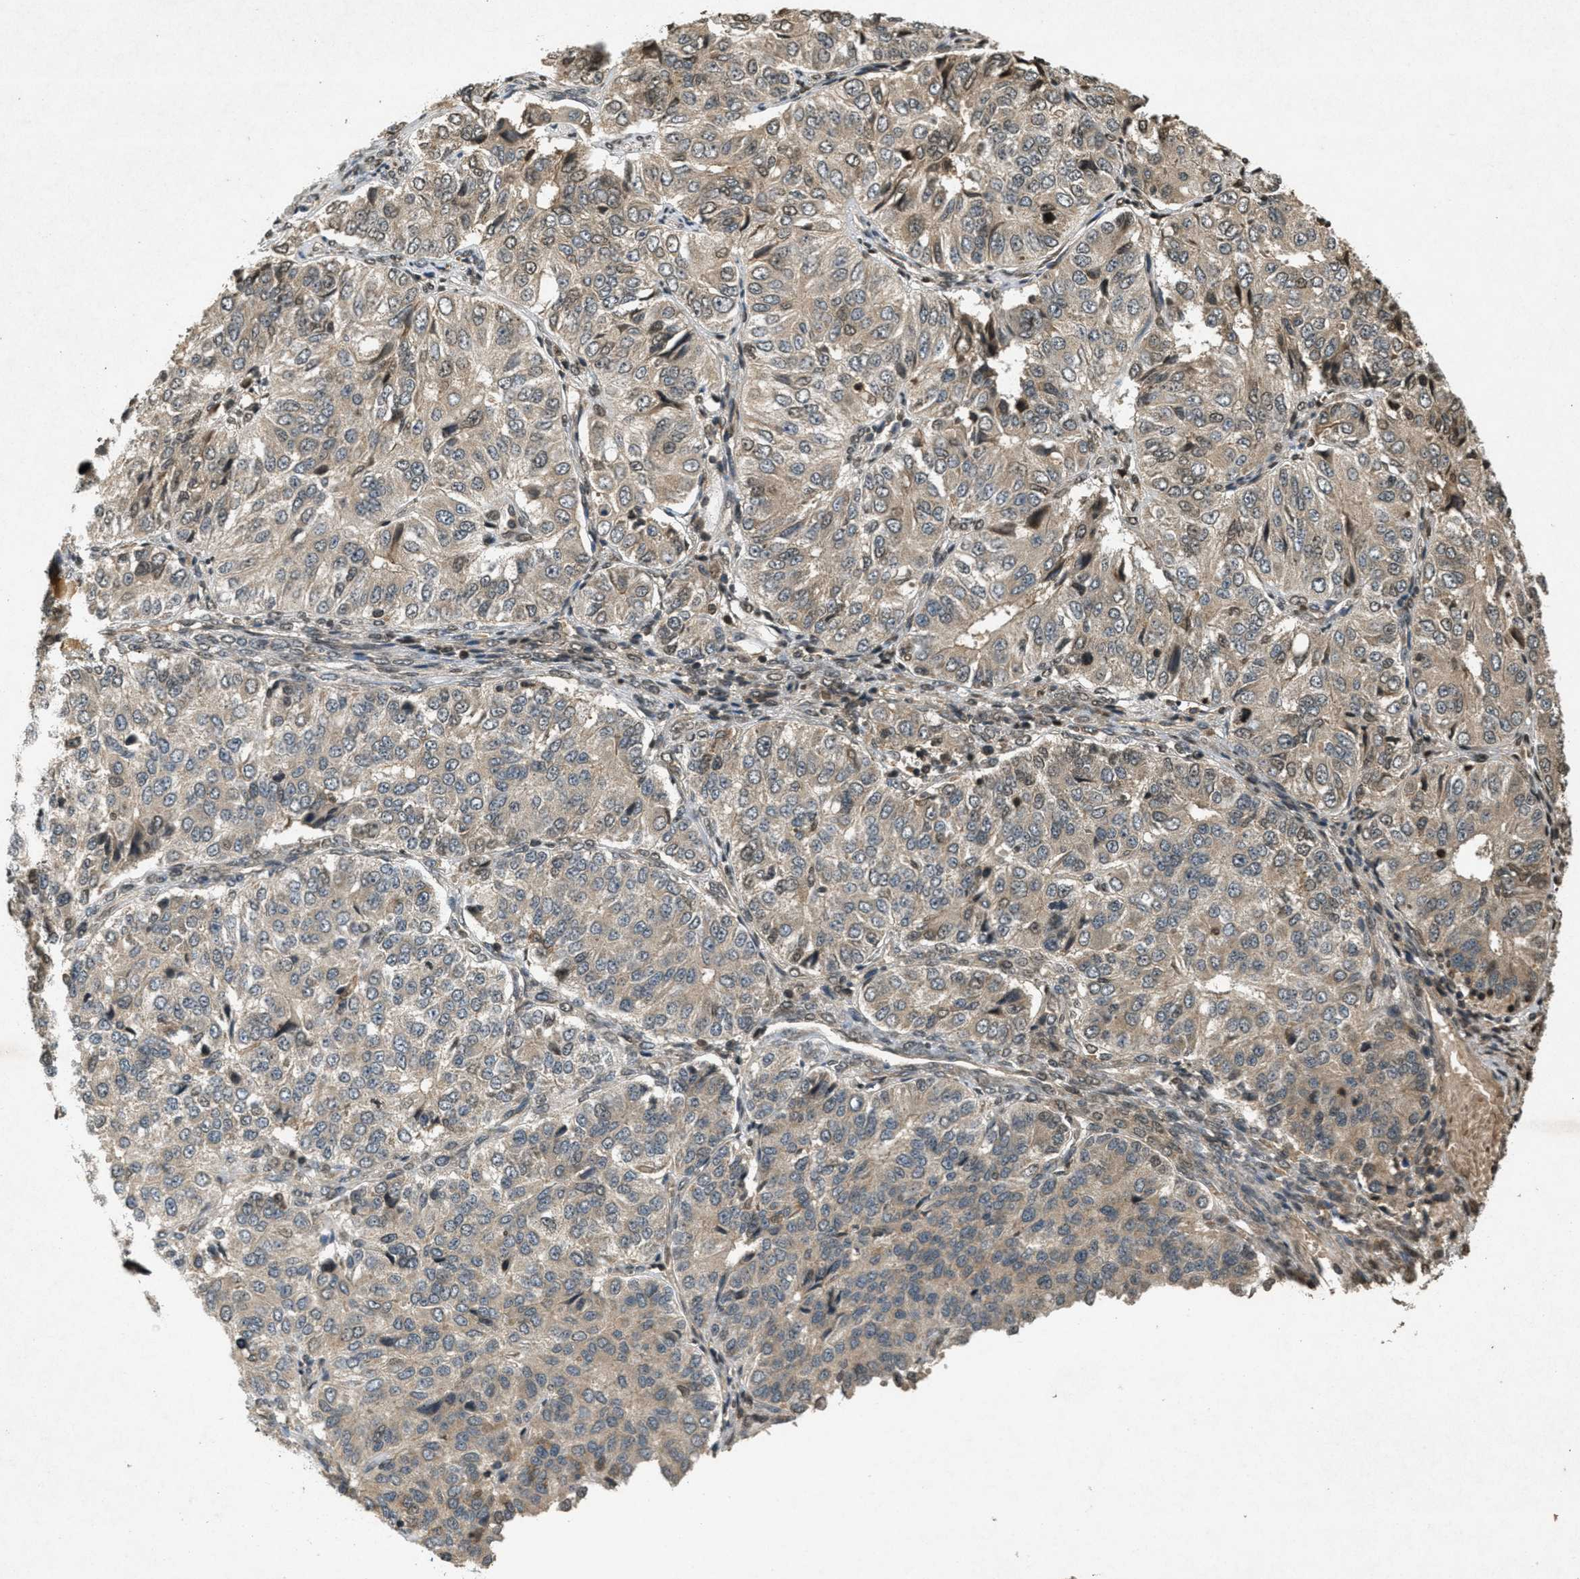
{"staining": {"intensity": "weak", "quantity": "25%-75%", "location": "cytoplasmic/membranous"}, "tissue": "ovarian cancer", "cell_type": "Tumor cells", "image_type": "cancer", "snomed": [{"axis": "morphology", "description": "Carcinoma, endometroid"}, {"axis": "topography", "description": "Ovary"}], "caption": "Endometroid carcinoma (ovarian) was stained to show a protein in brown. There is low levels of weak cytoplasmic/membranous expression in approximately 25%-75% of tumor cells.", "gene": "ATG7", "patient": {"sex": "female", "age": 51}}